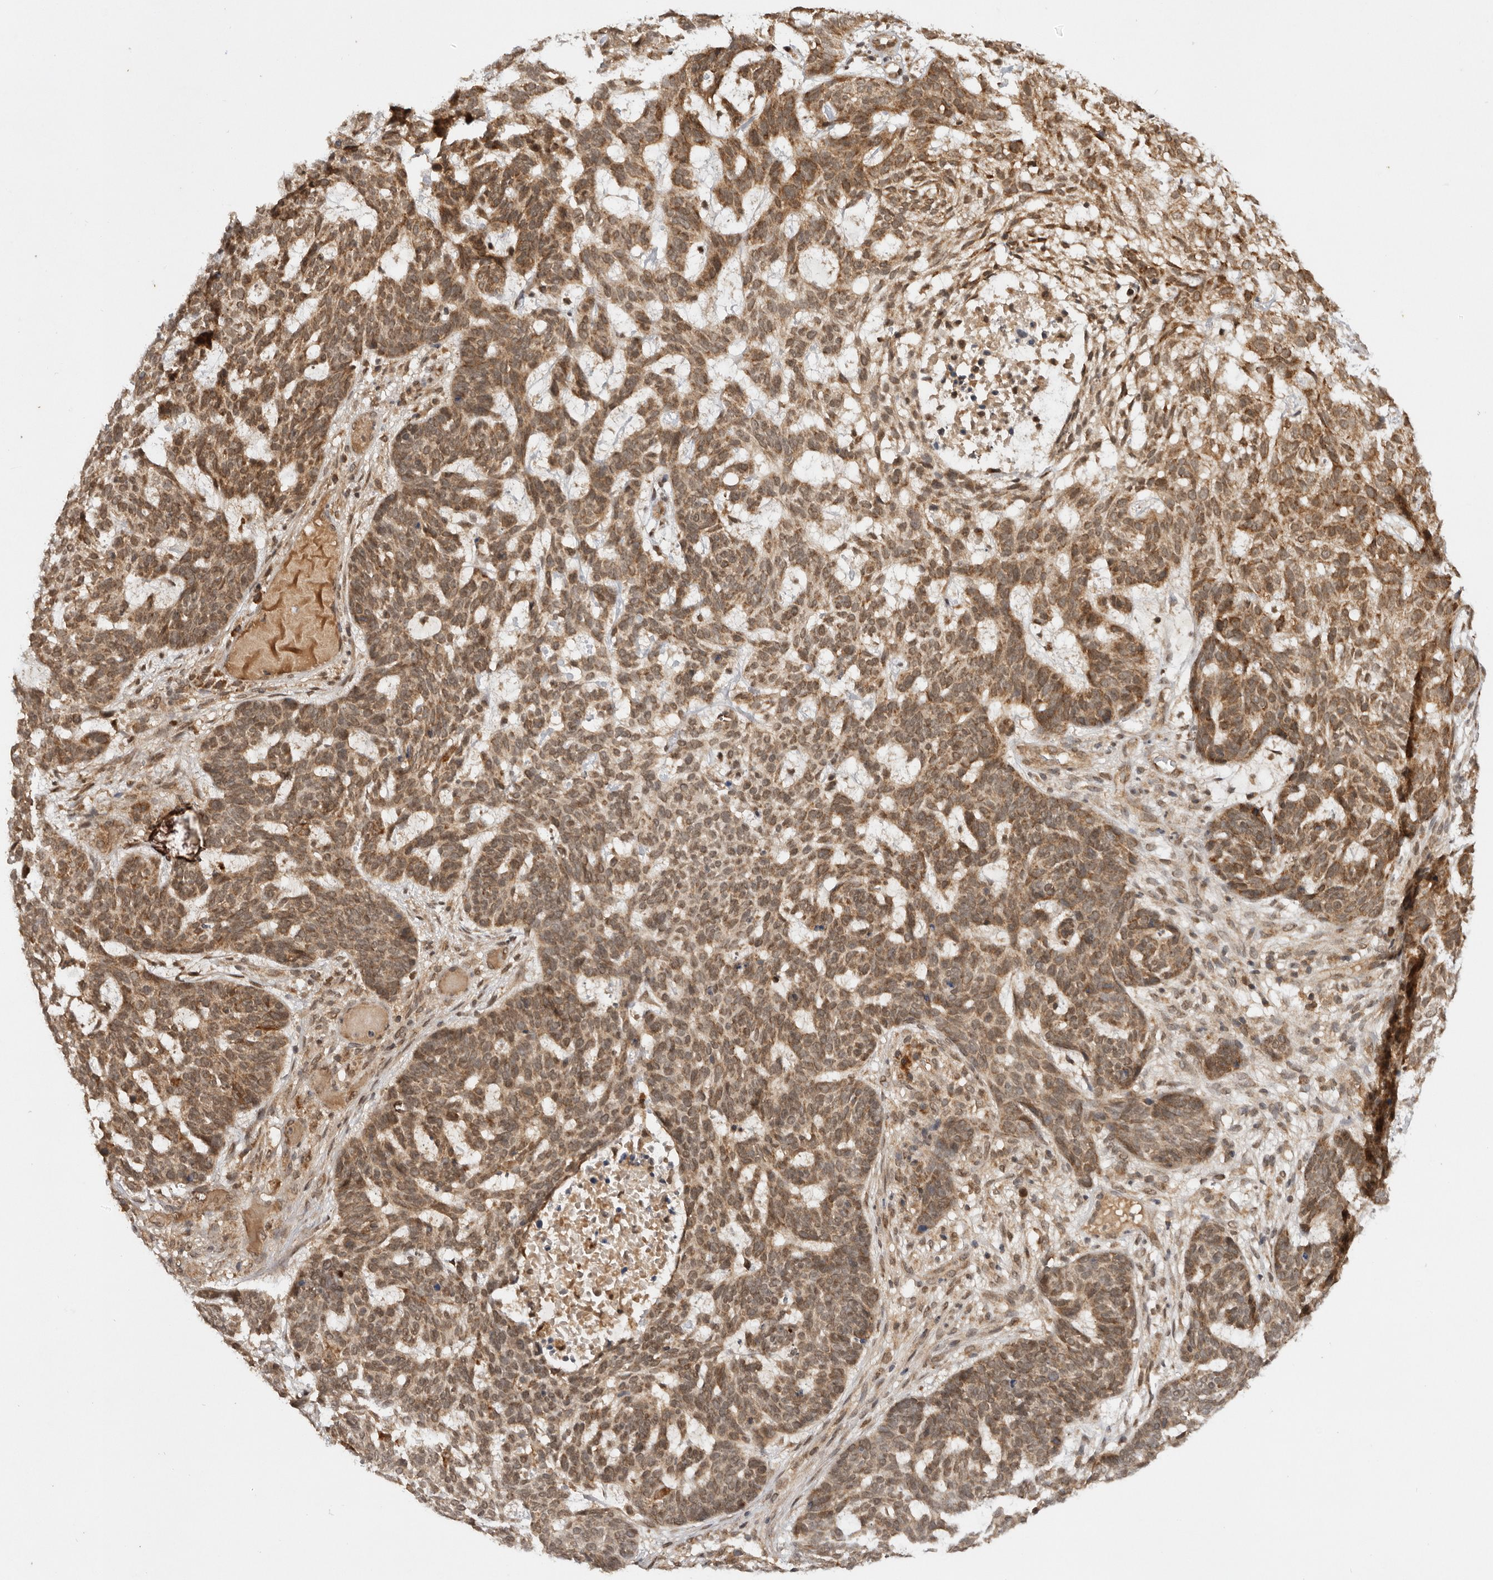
{"staining": {"intensity": "moderate", "quantity": ">75%", "location": "cytoplasmic/membranous,nuclear"}, "tissue": "skin cancer", "cell_type": "Tumor cells", "image_type": "cancer", "snomed": [{"axis": "morphology", "description": "Basal cell carcinoma"}, {"axis": "topography", "description": "Skin"}], "caption": "Protein staining exhibits moderate cytoplasmic/membranous and nuclear staining in approximately >75% of tumor cells in skin cancer (basal cell carcinoma).", "gene": "TARS2", "patient": {"sex": "male", "age": 85}}